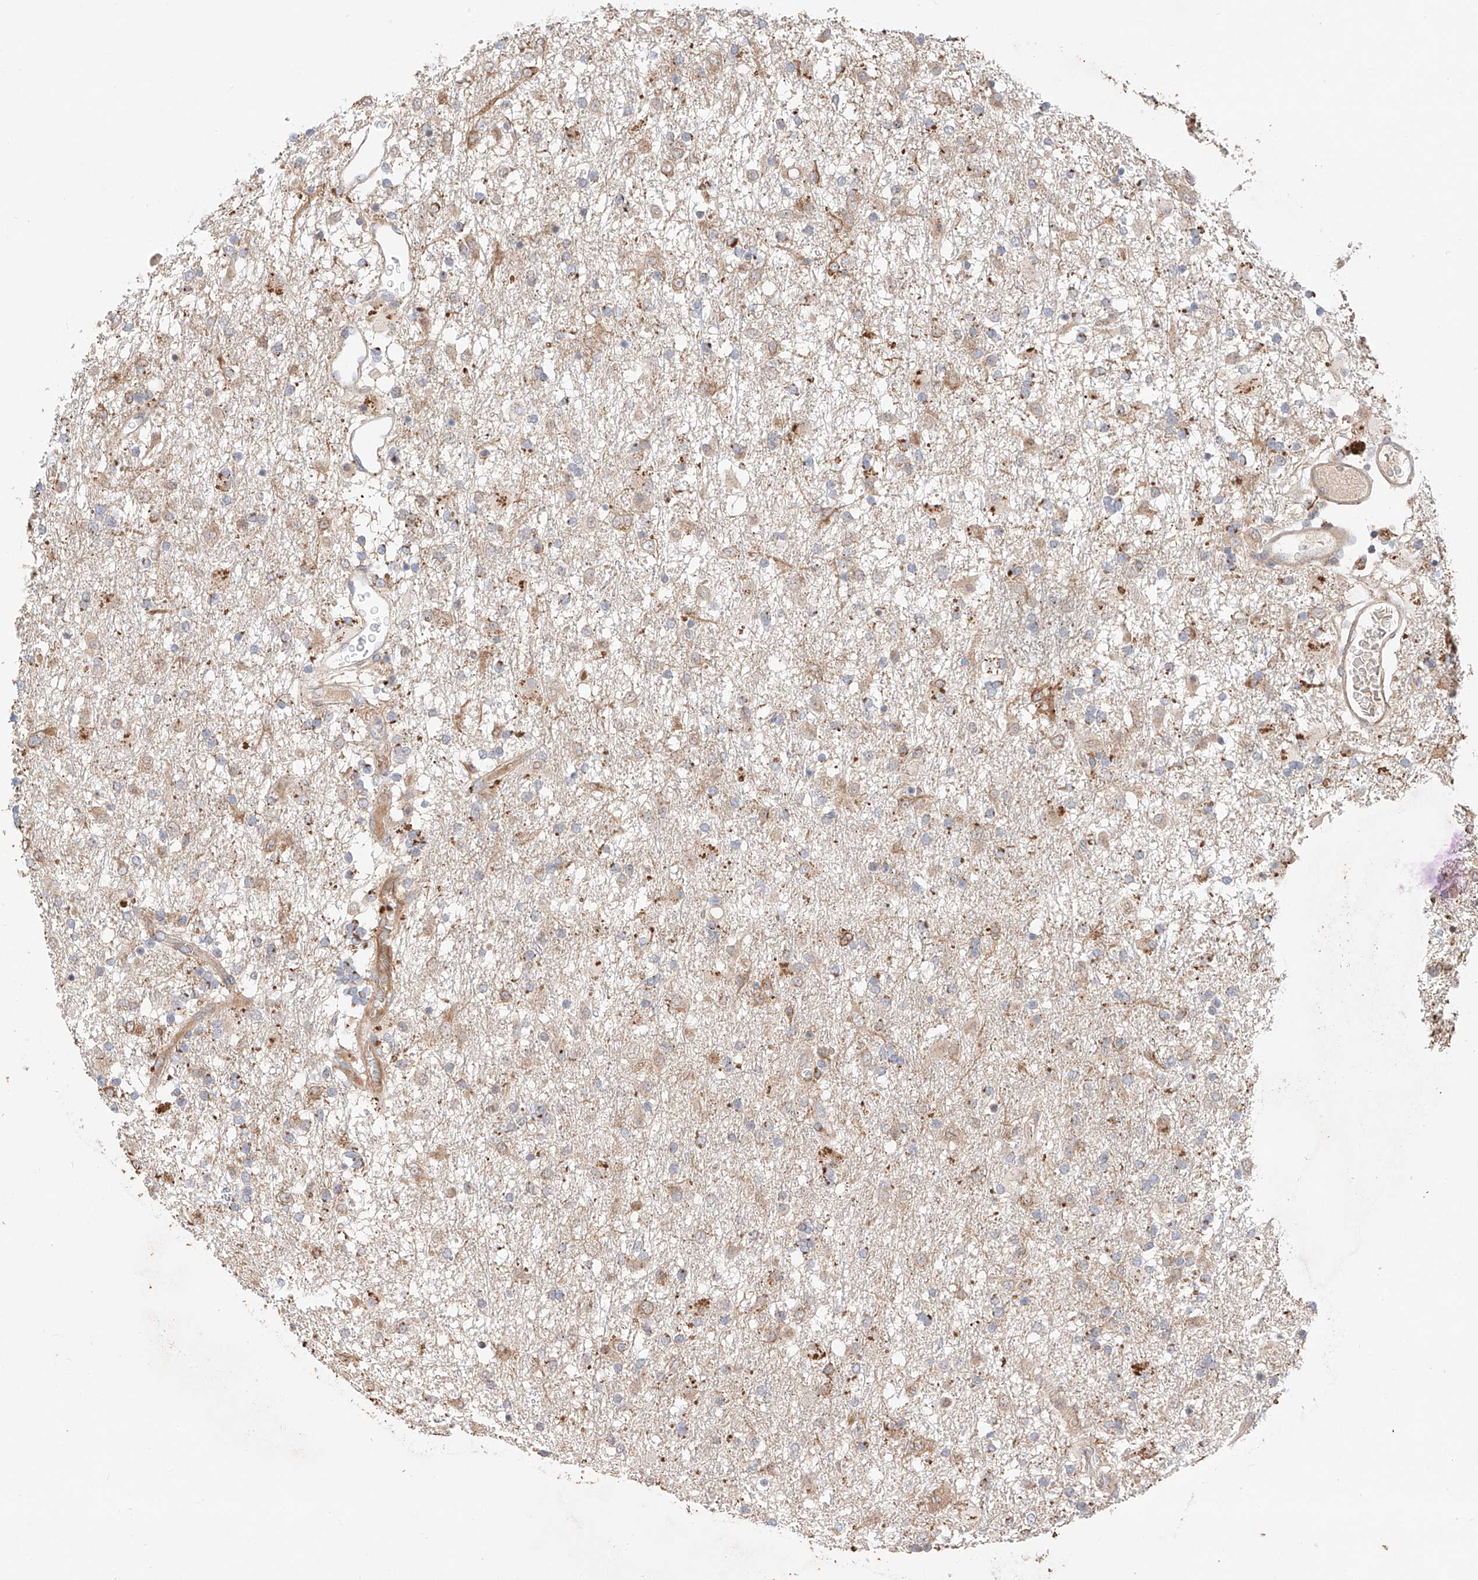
{"staining": {"intensity": "weak", "quantity": "<25%", "location": "cytoplasmic/membranous"}, "tissue": "glioma", "cell_type": "Tumor cells", "image_type": "cancer", "snomed": [{"axis": "morphology", "description": "Glioma, malignant, Low grade"}, {"axis": "topography", "description": "Brain"}], "caption": "DAB (3,3'-diaminobenzidine) immunohistochemical staining of glioma demonstrates no significant expression in tumor cells.", "gene": "GCNT1", "patient": {"sex": "male", "age": 65}}